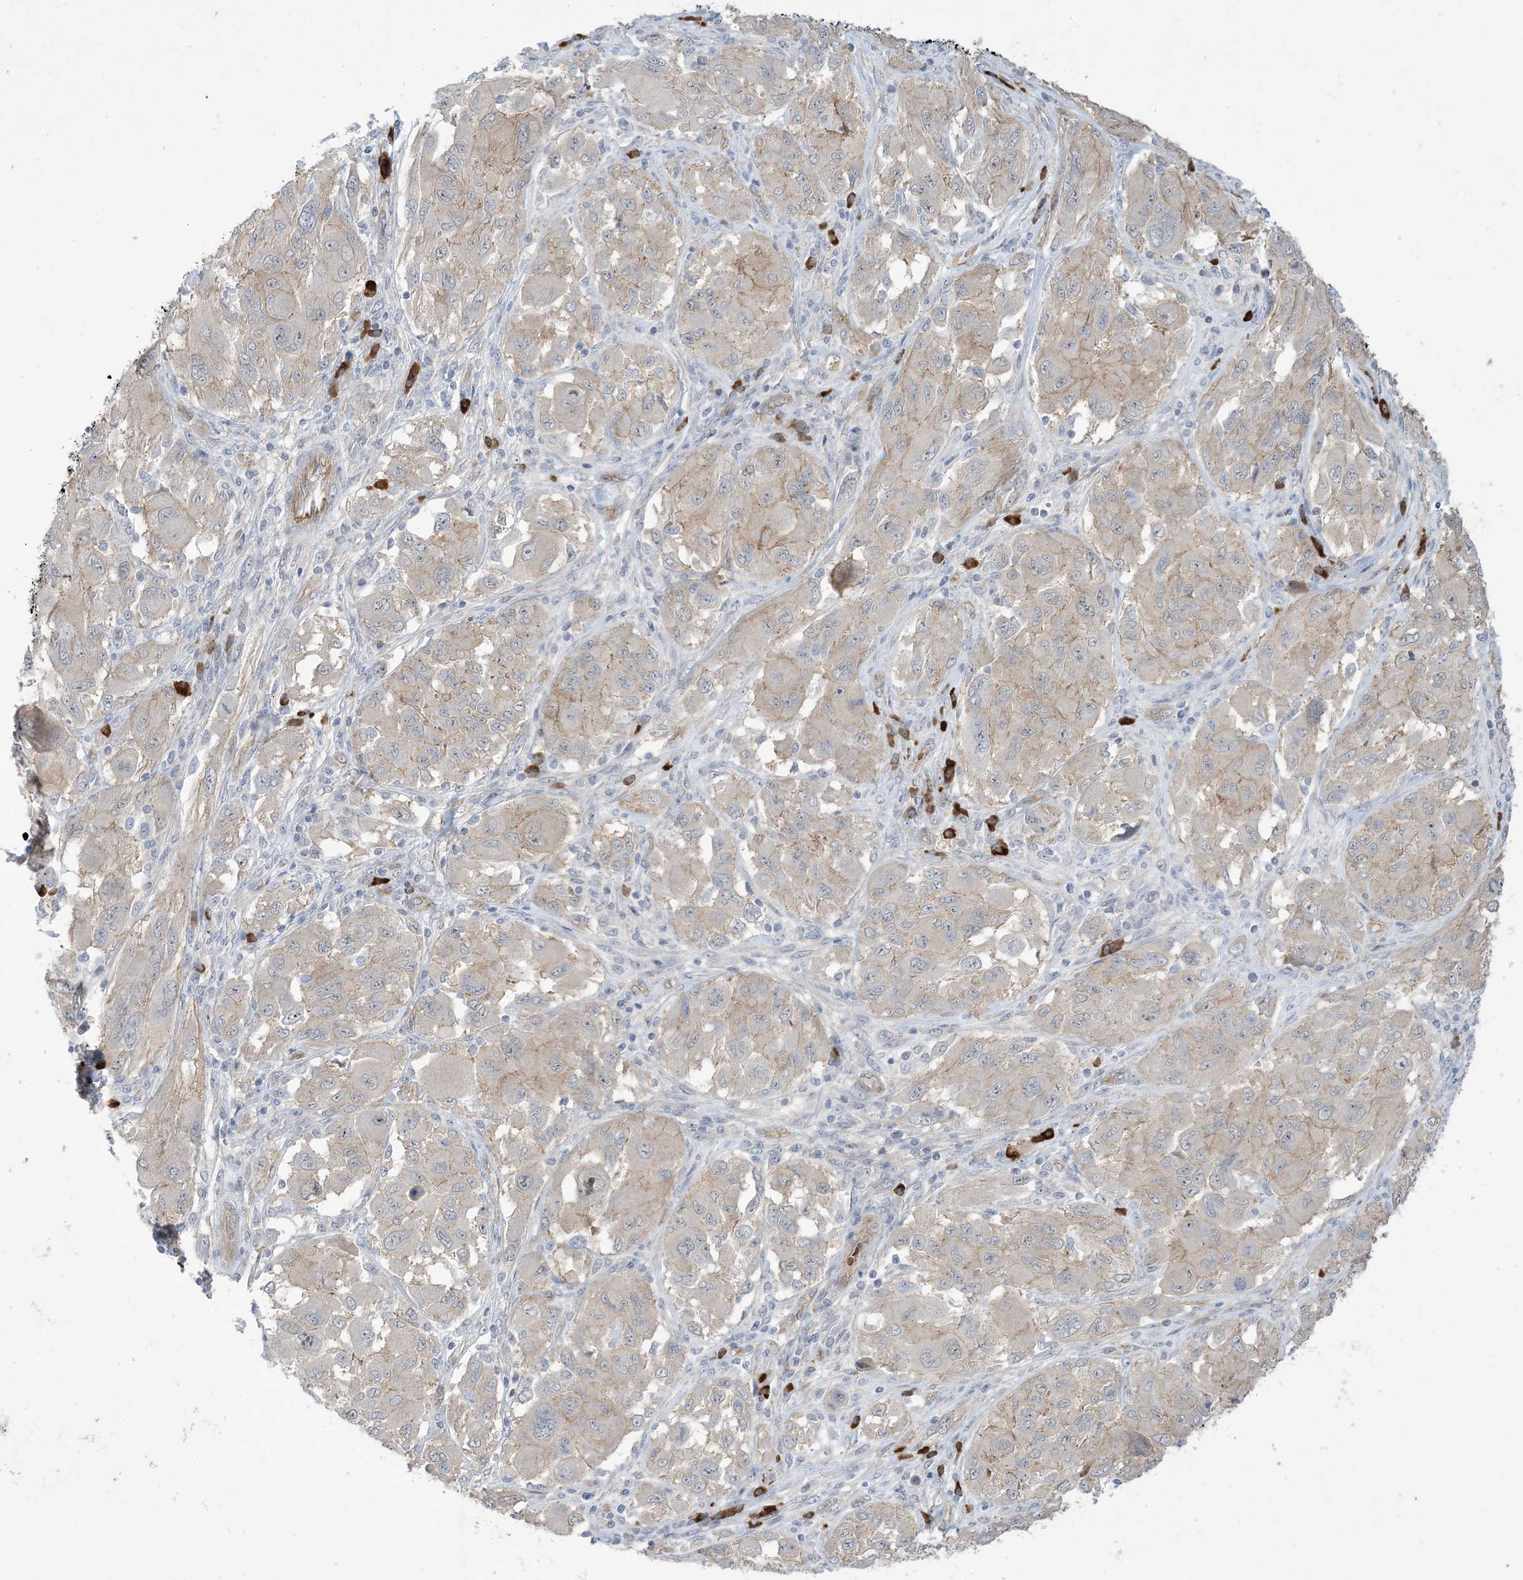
{"staining": {"intensity": "weak", "quantity": "<25%", "location": "cytoplasmic/membranous"}, "tissue": "melanoma", "cell_type": "Tumor cells", "image_type": "cancer", "snomed": [{"axis": "morphology", "description": "Malignant melanoma, NOS"}, {"axis": "topography", "description": "Skin"}], "caption": "Immunohistochemistry (IHC) image of malignant melanoma stained for a protein (brown), which demonstrates no expression in tumor cells.", "gene": "AOC1", "patient": {"sex": "female", "age": 91}}